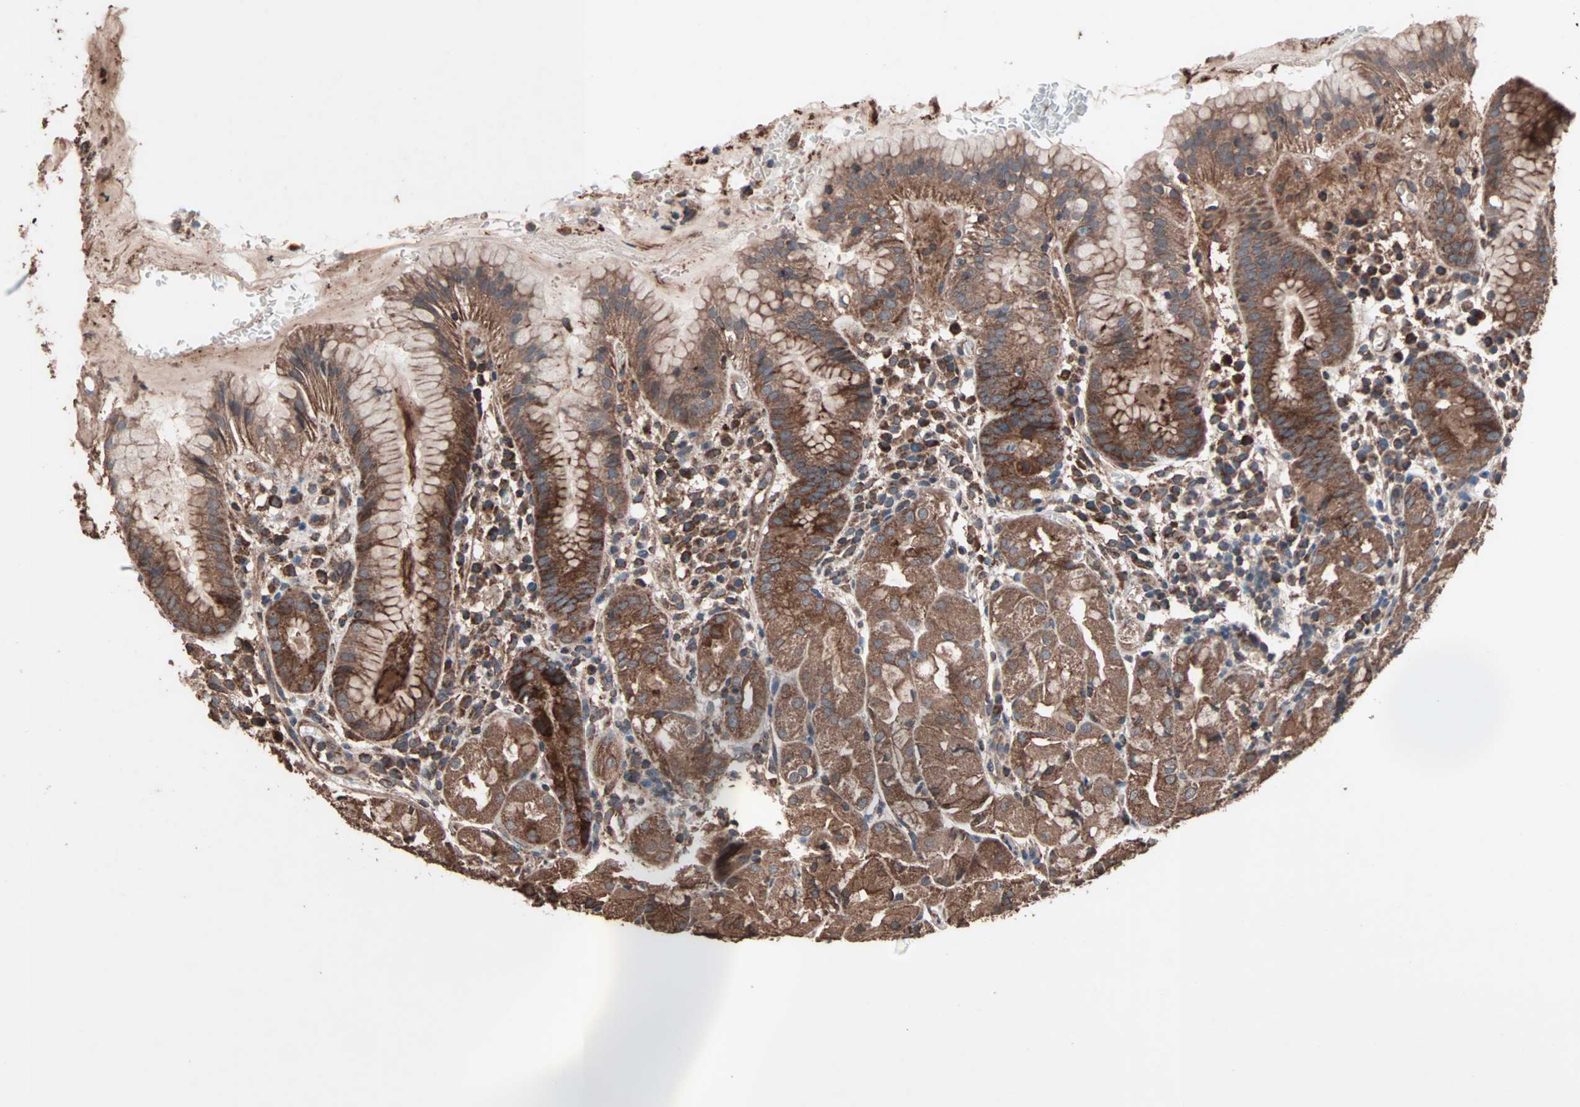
{"staining": {"intensity": "strong", "quantity": ">75%", "location": "cytoplasmic/membranous"}, "tissue": "stomach", "cell_type": "Glandular cells", "image_type": "normal", "snomed": [{"axis": "morphology", "description": "Normal tissue, NOS"}, {"axis": "topography", "description": "Stomach"}, {"axis": "topography", "description": "Stomach, lower"}], "caption": "IHC of normal stomach displays high levels of strong cytoplasmic/membranous staining in about >75% of glandular cells.", "gene": "MRPL2", "patient": {"sex": "female", "age": 75}}